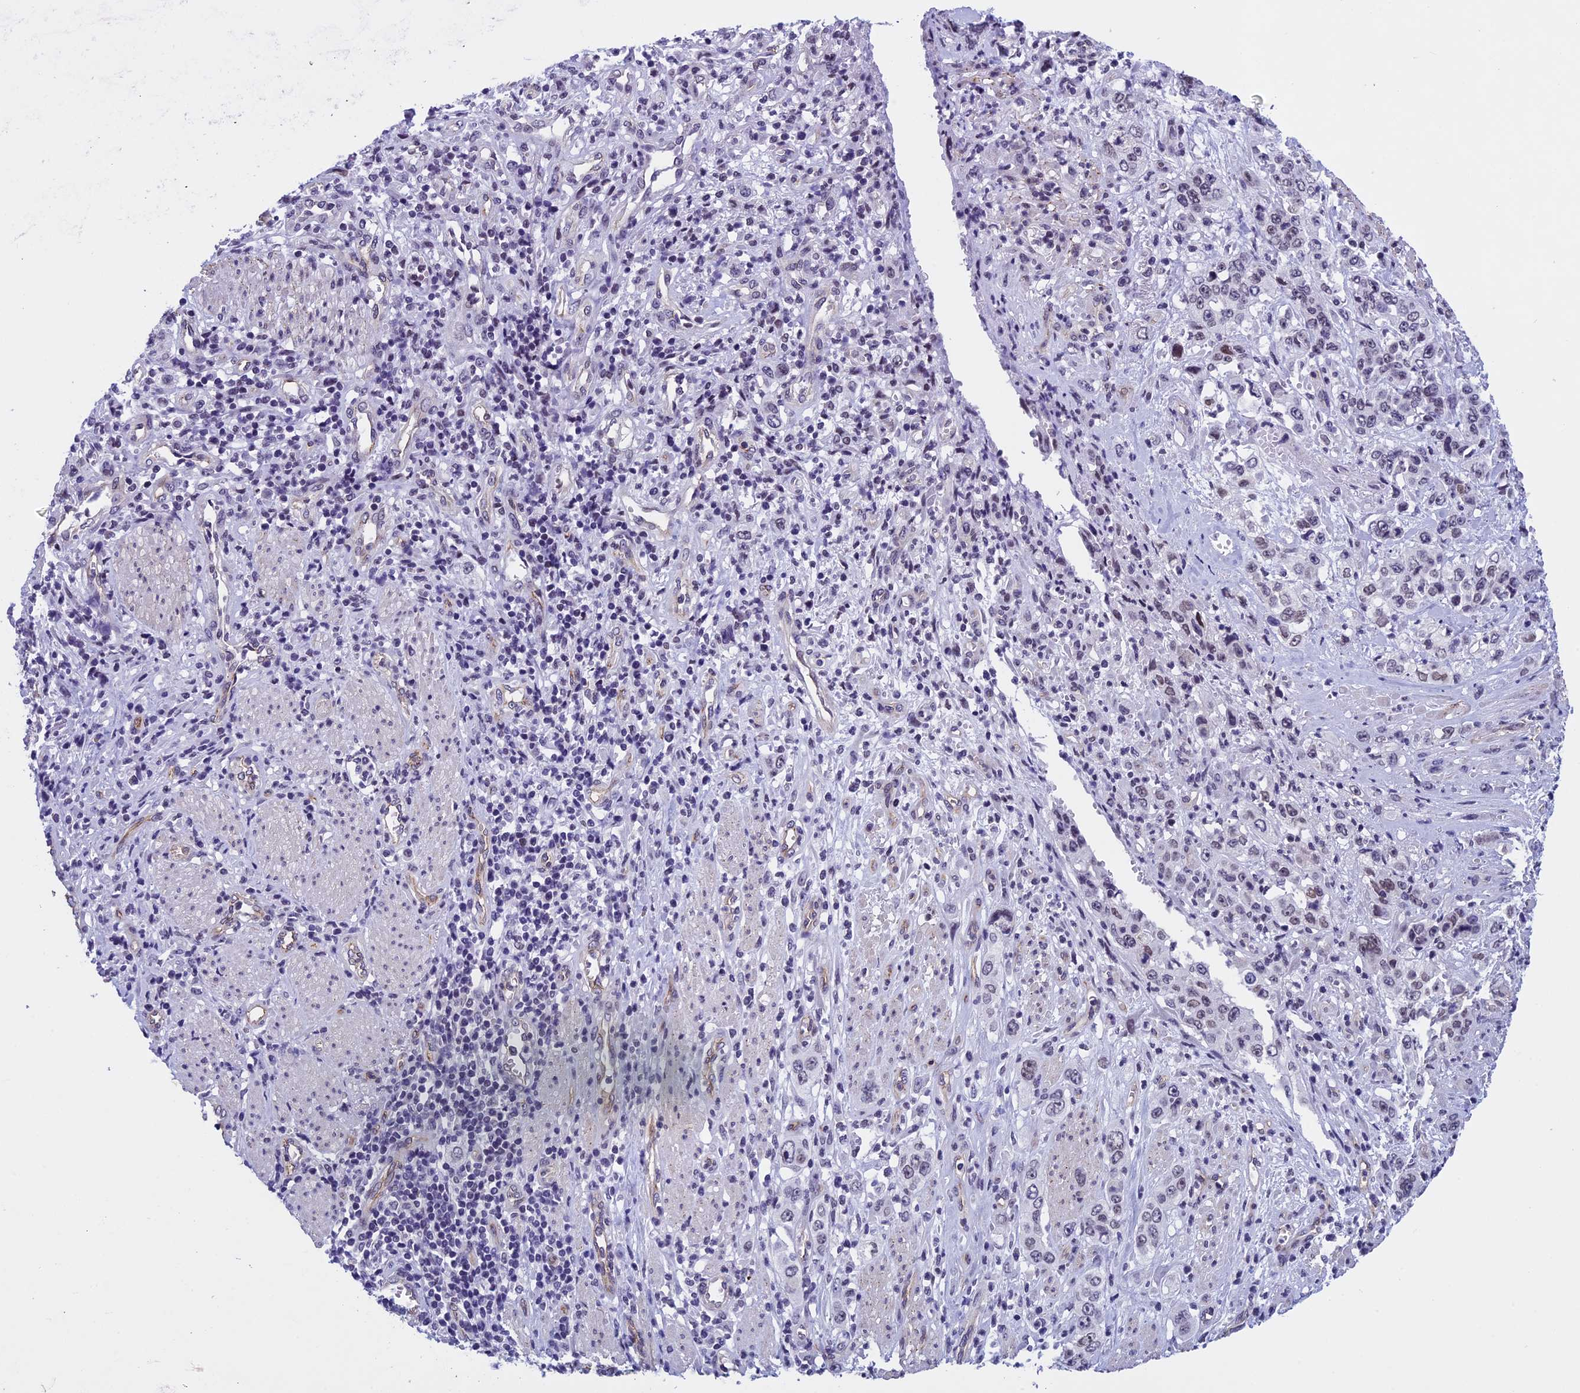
{"staining": {"intensity": "weak", "quantity": "25%-75%", "location": "nuclear"}, "tissue": "stomach cancer", "cell_type": "Tumor cells", "image_type": "cancer", "snomed": [{"axis": "morphology", "description": "Adenocarcinoma, NOS"}, {"axis": "topography", "description": "Stomach, upper"}], "caption": "Human stomach cancer stained with a brown dye demonstrates weak nuclear positive positivity in approximately 25%-75% of tumor cells.", "gene": "NIPBL", "patient": {"sex": "male", "age": 62}}